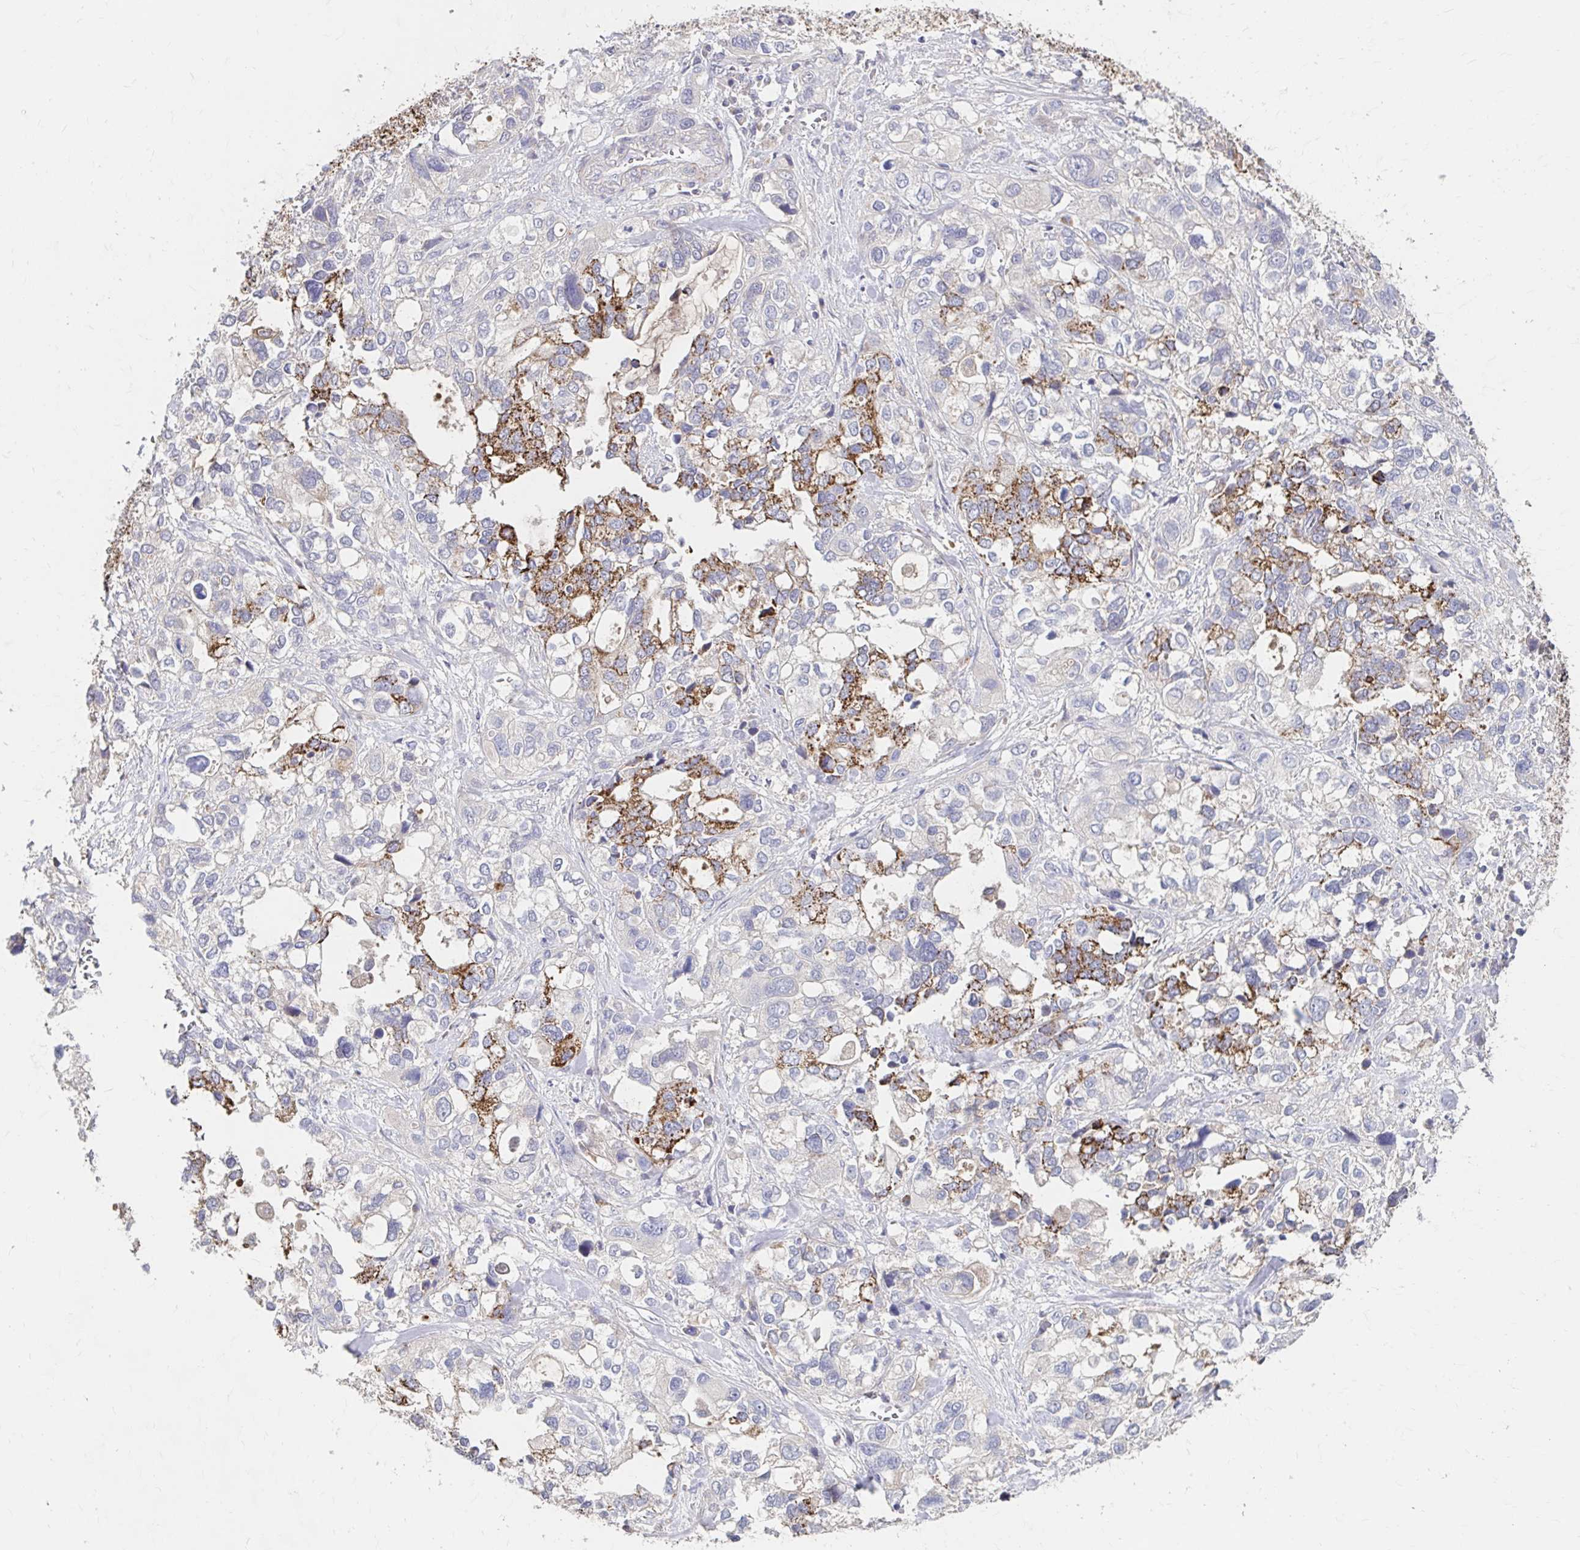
{"staining": {"intensity": "strong", "quantity": "25%-75%", "location": "cytoplasmic/membranous"}, "tissue": "stomach cancer", "cell_type": "Tumor cells", "image_type": "cancer", "snomed": [{"axis": "morphology", "description": "Adenocarcinoma, NOS"}, {"axis": "topography", "description": "Stomach, upper"}], "caption": "Stomach adenocarcinoma was stained to show a protein in brown. There is high levels of strong cytoplasmic/membranous staining in about 25%-75% of tumor cells.", "gene": "HMGCS2", "patient": {"sex": "female", "age": 81}}